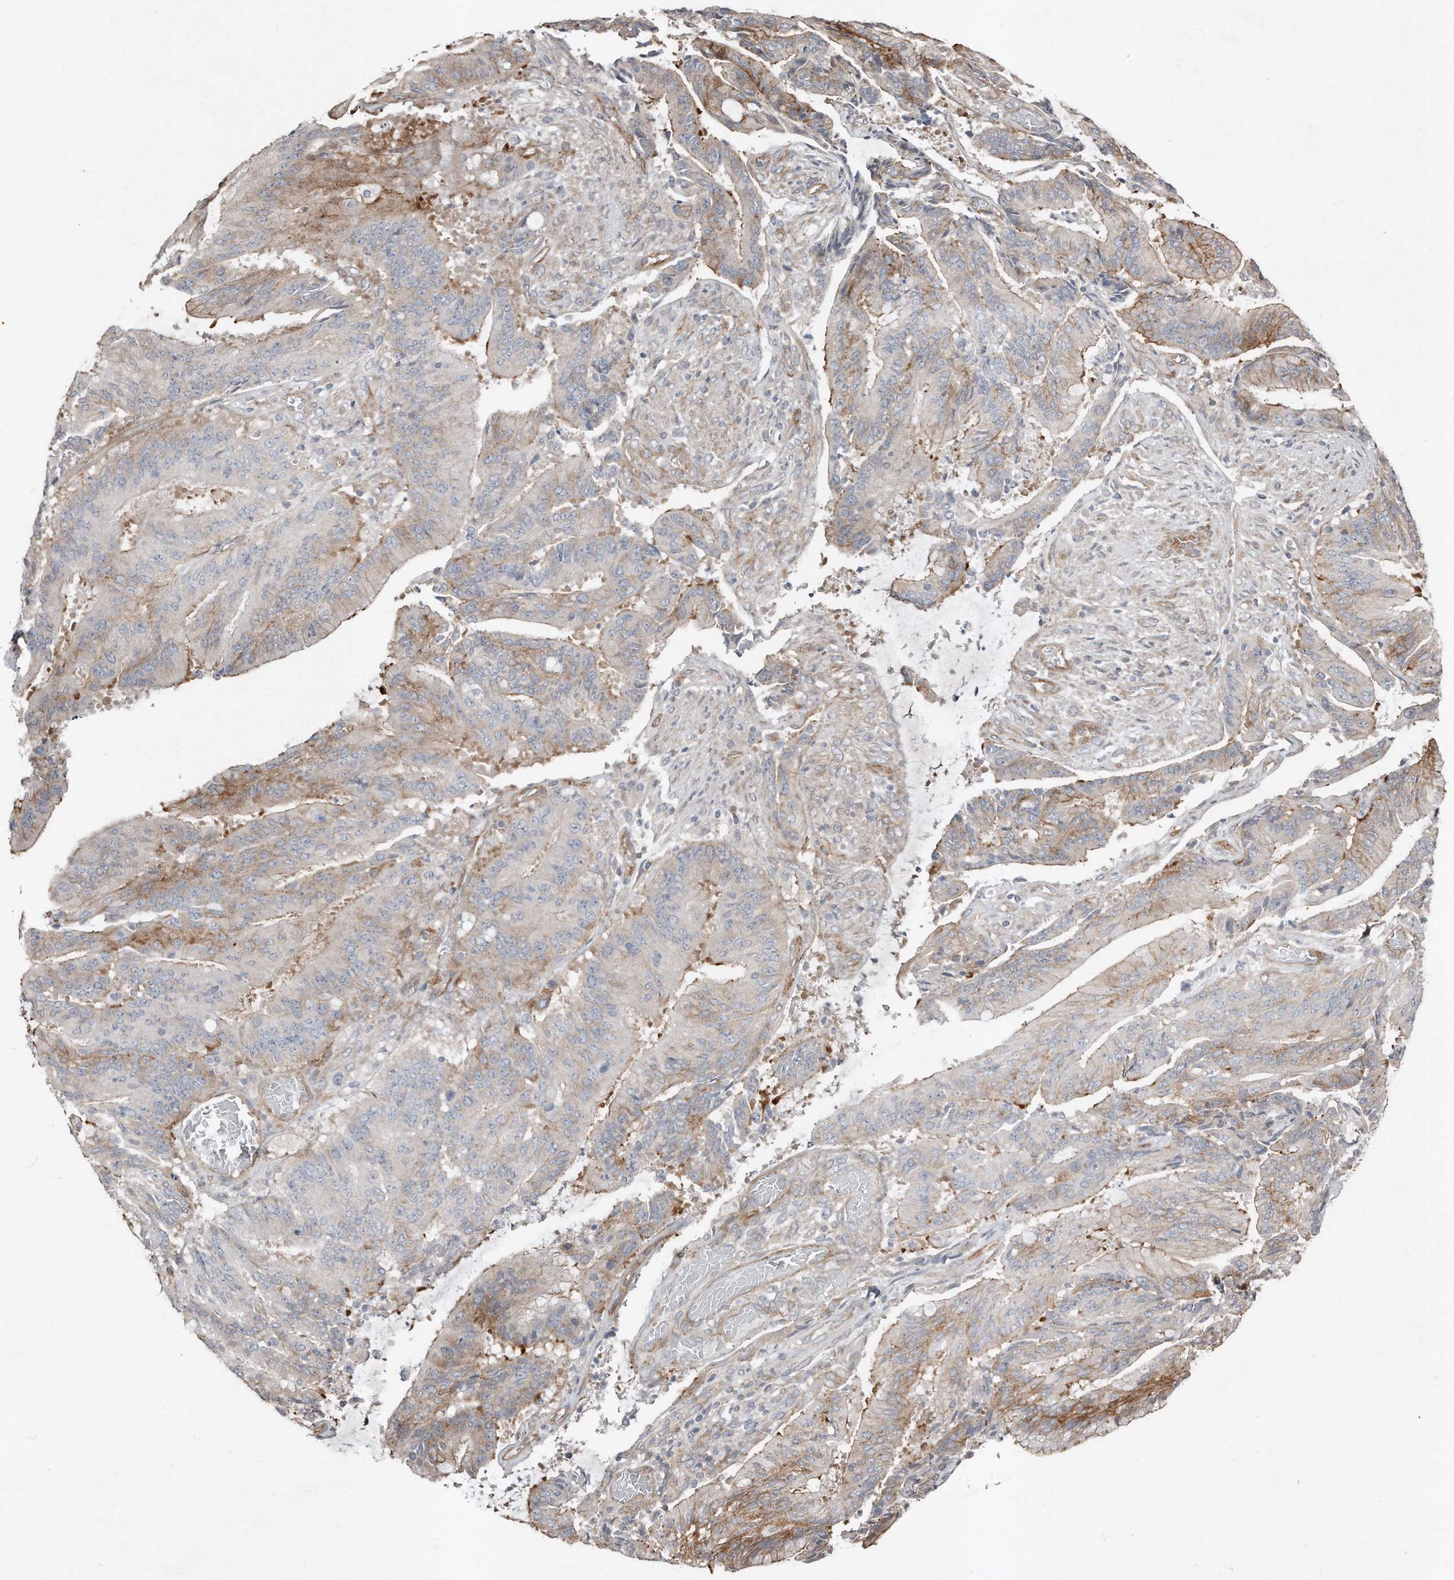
{"staining": {"intensity": "moderate", "quantity": "<25%", "location": "cytoplasmic/membranous"}, "tissue": "liver cancer", "cell_type": "Tumor cells", "image_type": "cancer", "snomed": [{"axis": "morphology", "description": "Normal tissue, NOS"}, {"axis": "morphology", "description": "Cholangiocarcinoma"}, {"axis": "topography", "description": "Liver"}, {"axis": "topography", "description": "Peripheral nerve tissue"}], "caption": "Liver cancer (cholangiocarcinoma) was stained to show a protein in brown. There is low levels of moderate cytoplasmic/membranous expression in approximately <25% of tumor cells.", "gene": "SNAP47", "patient": {"sex": "female", "age": 73}}